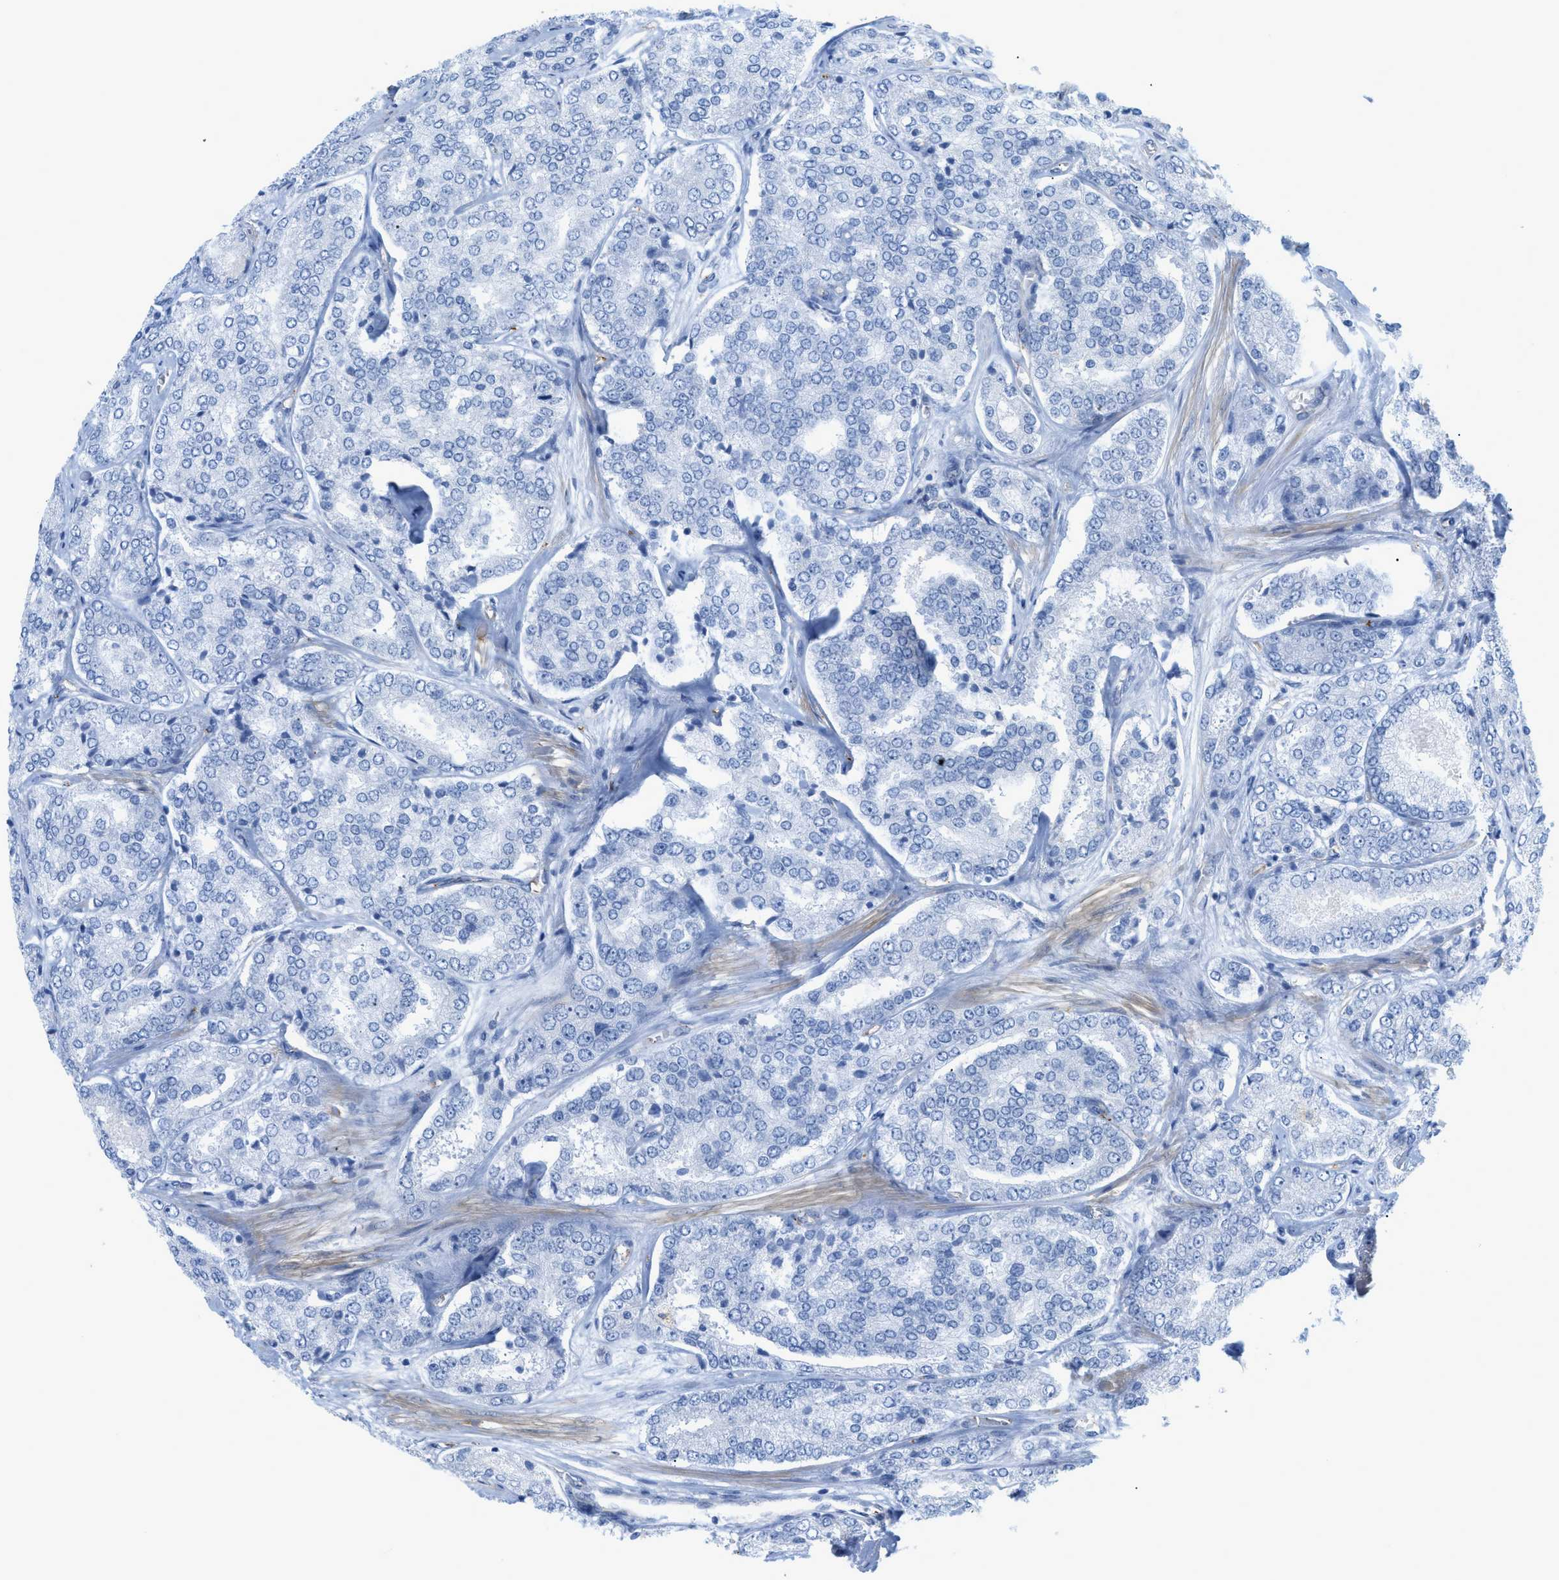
{"staining": {"intensity": "negative", "quantity": "none", "location": "none"}, "tissue": "prostate cancer", "cell_type": "Tumor cells", "image_type": "cancer", "snomed": [{"axis": "morphology", "description": "Adenocarcinoma, High grade"}, {"axis": "topography", "description": "Prostate"}], "caption": "A photomicrograph of prostate adenocarcinoma (high-grade) stained for a protein exhibits no brown staining in tumor cells.", "gene": "HLTF", "patient": {"sex": "male", "age": 65}}